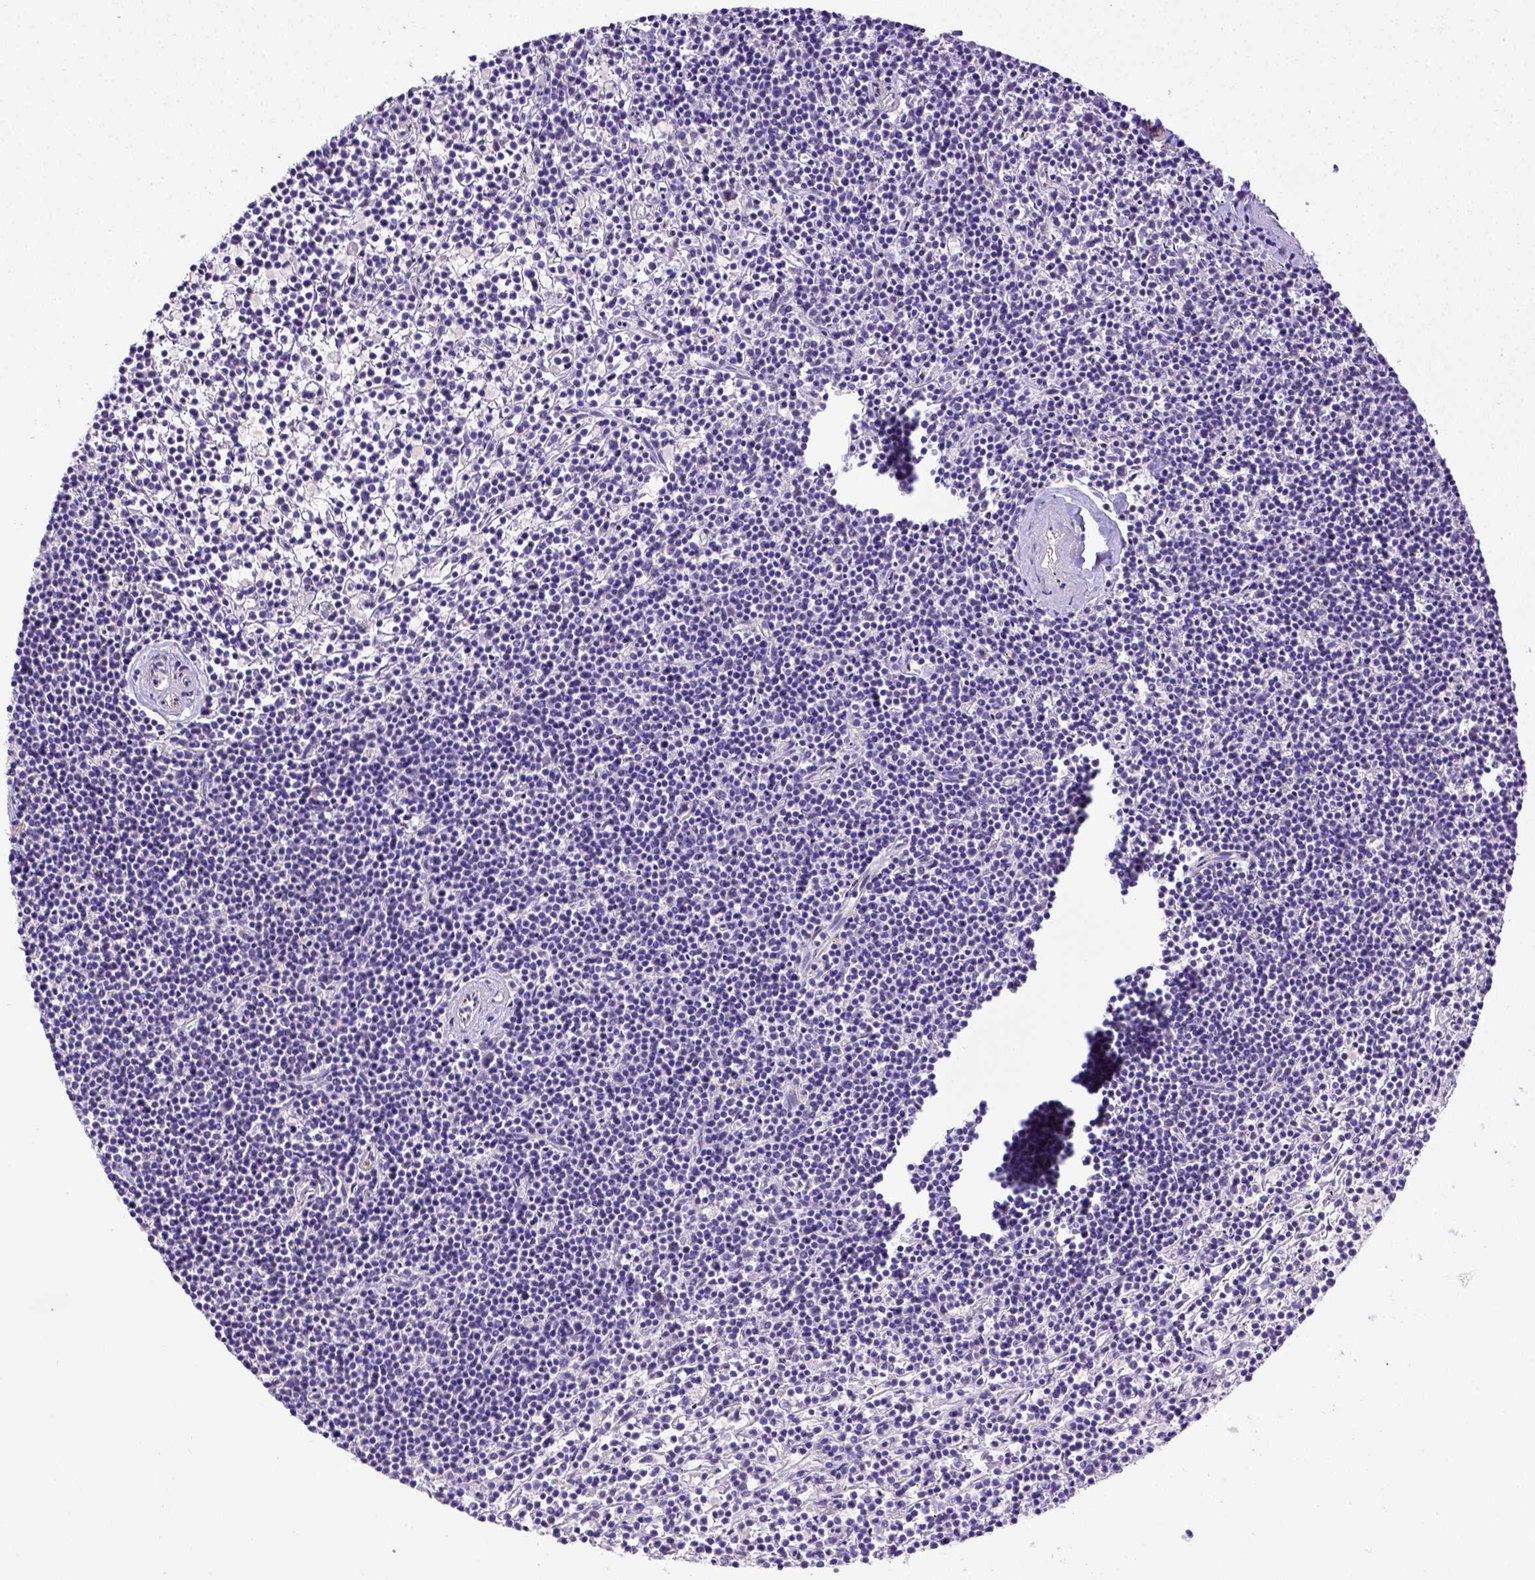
{"staining": {"intensity": "negative", "quantity": "none", "location": "none"}, "tissue": "lymphoma", "cell_type": "Tumor cells", "image_type": "cancer", "snomed": [{"axis": "morphology", "description": "Malignant lymphoma, non-Hodgkin's type, Low grade"}, {"axis": "topography", "description": "Spleen"}], "caption": "Tumor cells show no significant protein expression in lymphoma.", "gene": "BTN1A1", "patient": {"sex": "female", "age": 19}}